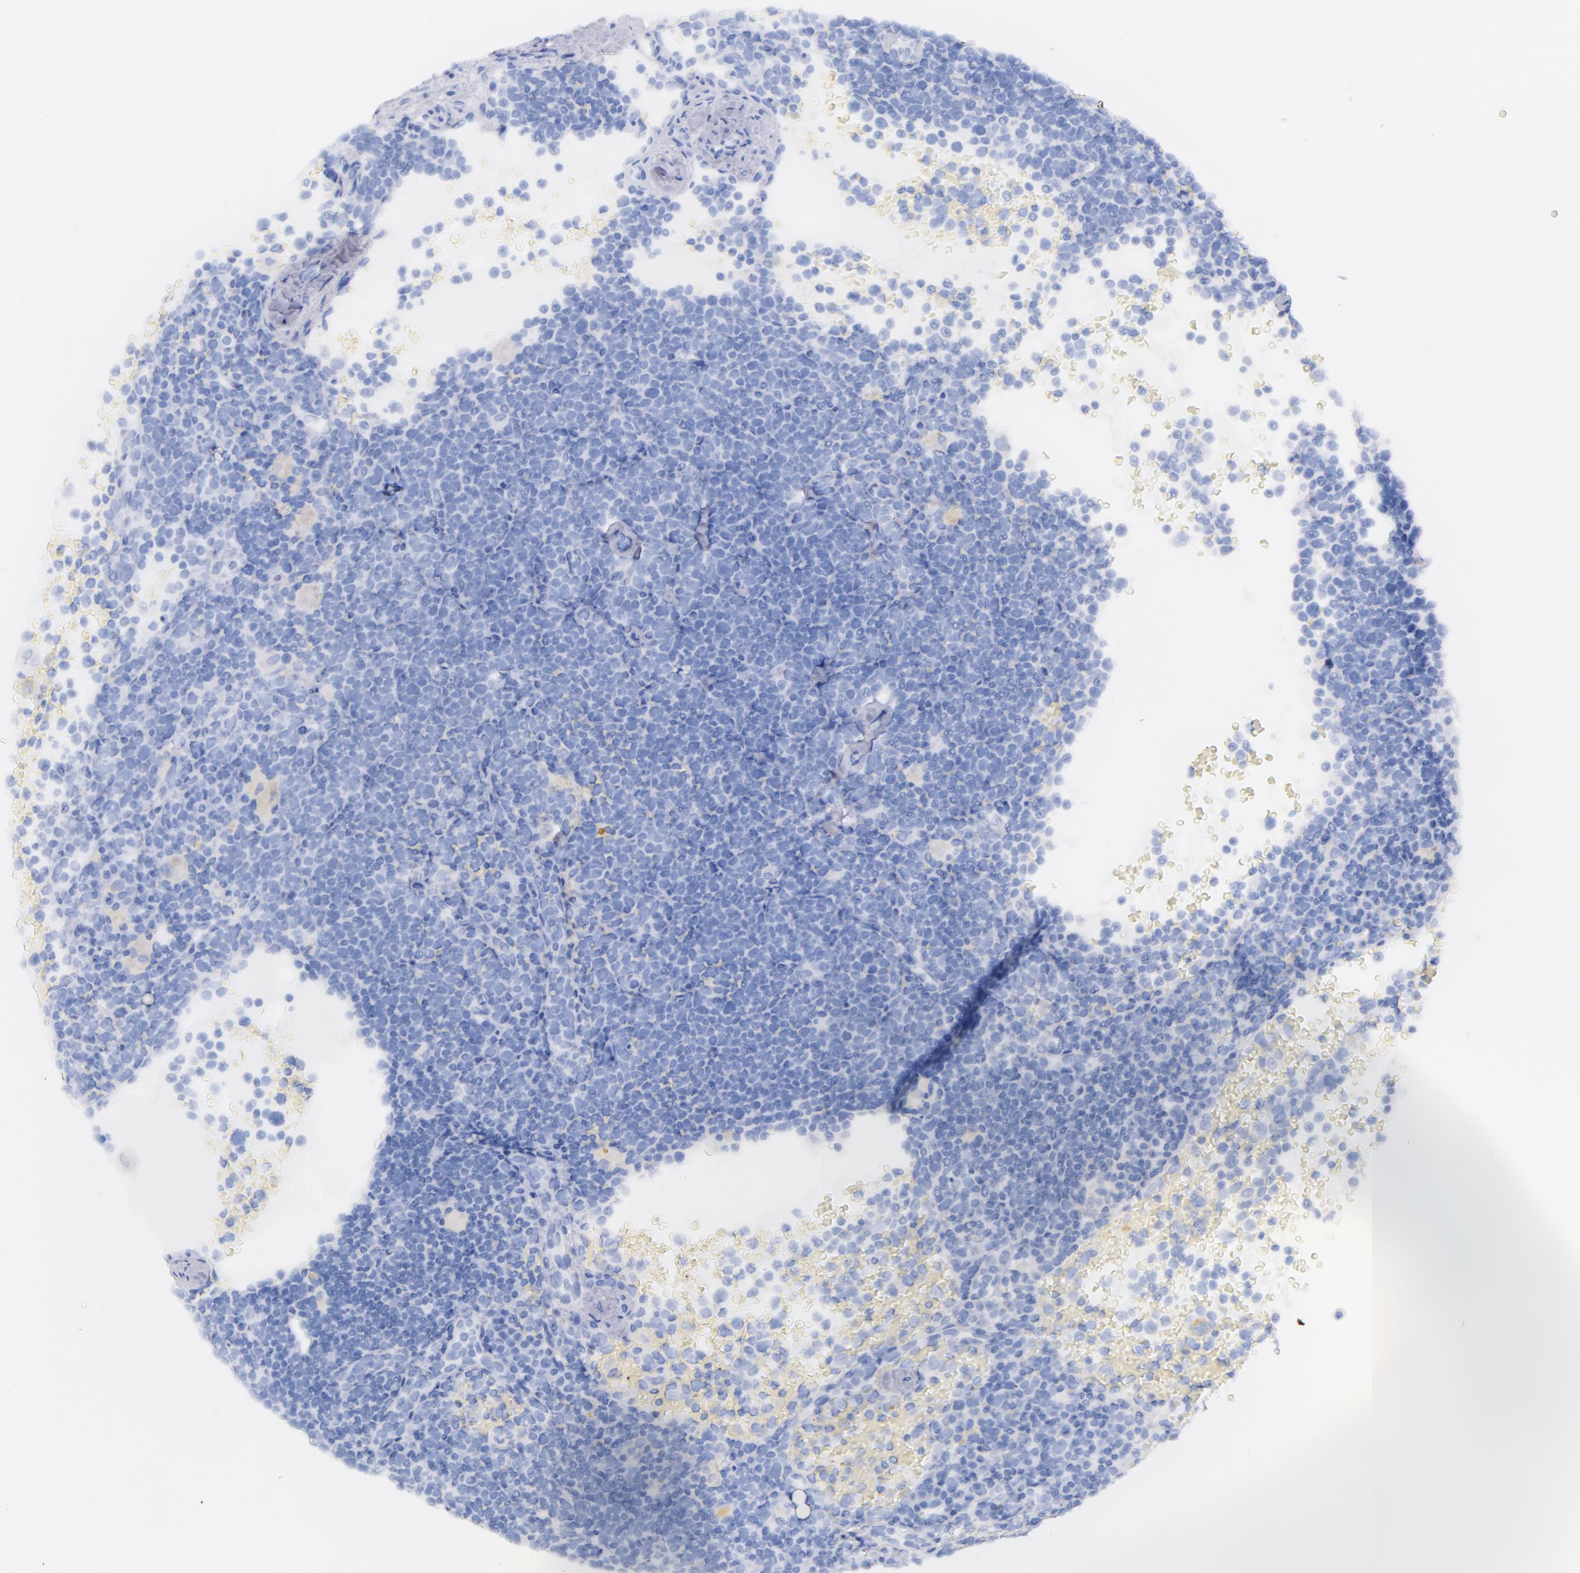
{"staining": {"intensity": "negative", "quantity": "none", "location": "none"}, "tissue": "lymphoma", "cell_type": "Tumor cells", "image_type": "cancer", "snomed": [{"axis": "morphology", "description": "Malignant lymphoma, non-Hodgkin's type, High grade"}, {"axis": "topography", "description": "Lymph node"}], "caption": "An immunohistochemistry (IHC) photomicrograph of lymphoma is shown. There is no staining in tumor cells of lymphoma.", "gene": "CD44", "patient": {"sex": "female", "age": 76}}